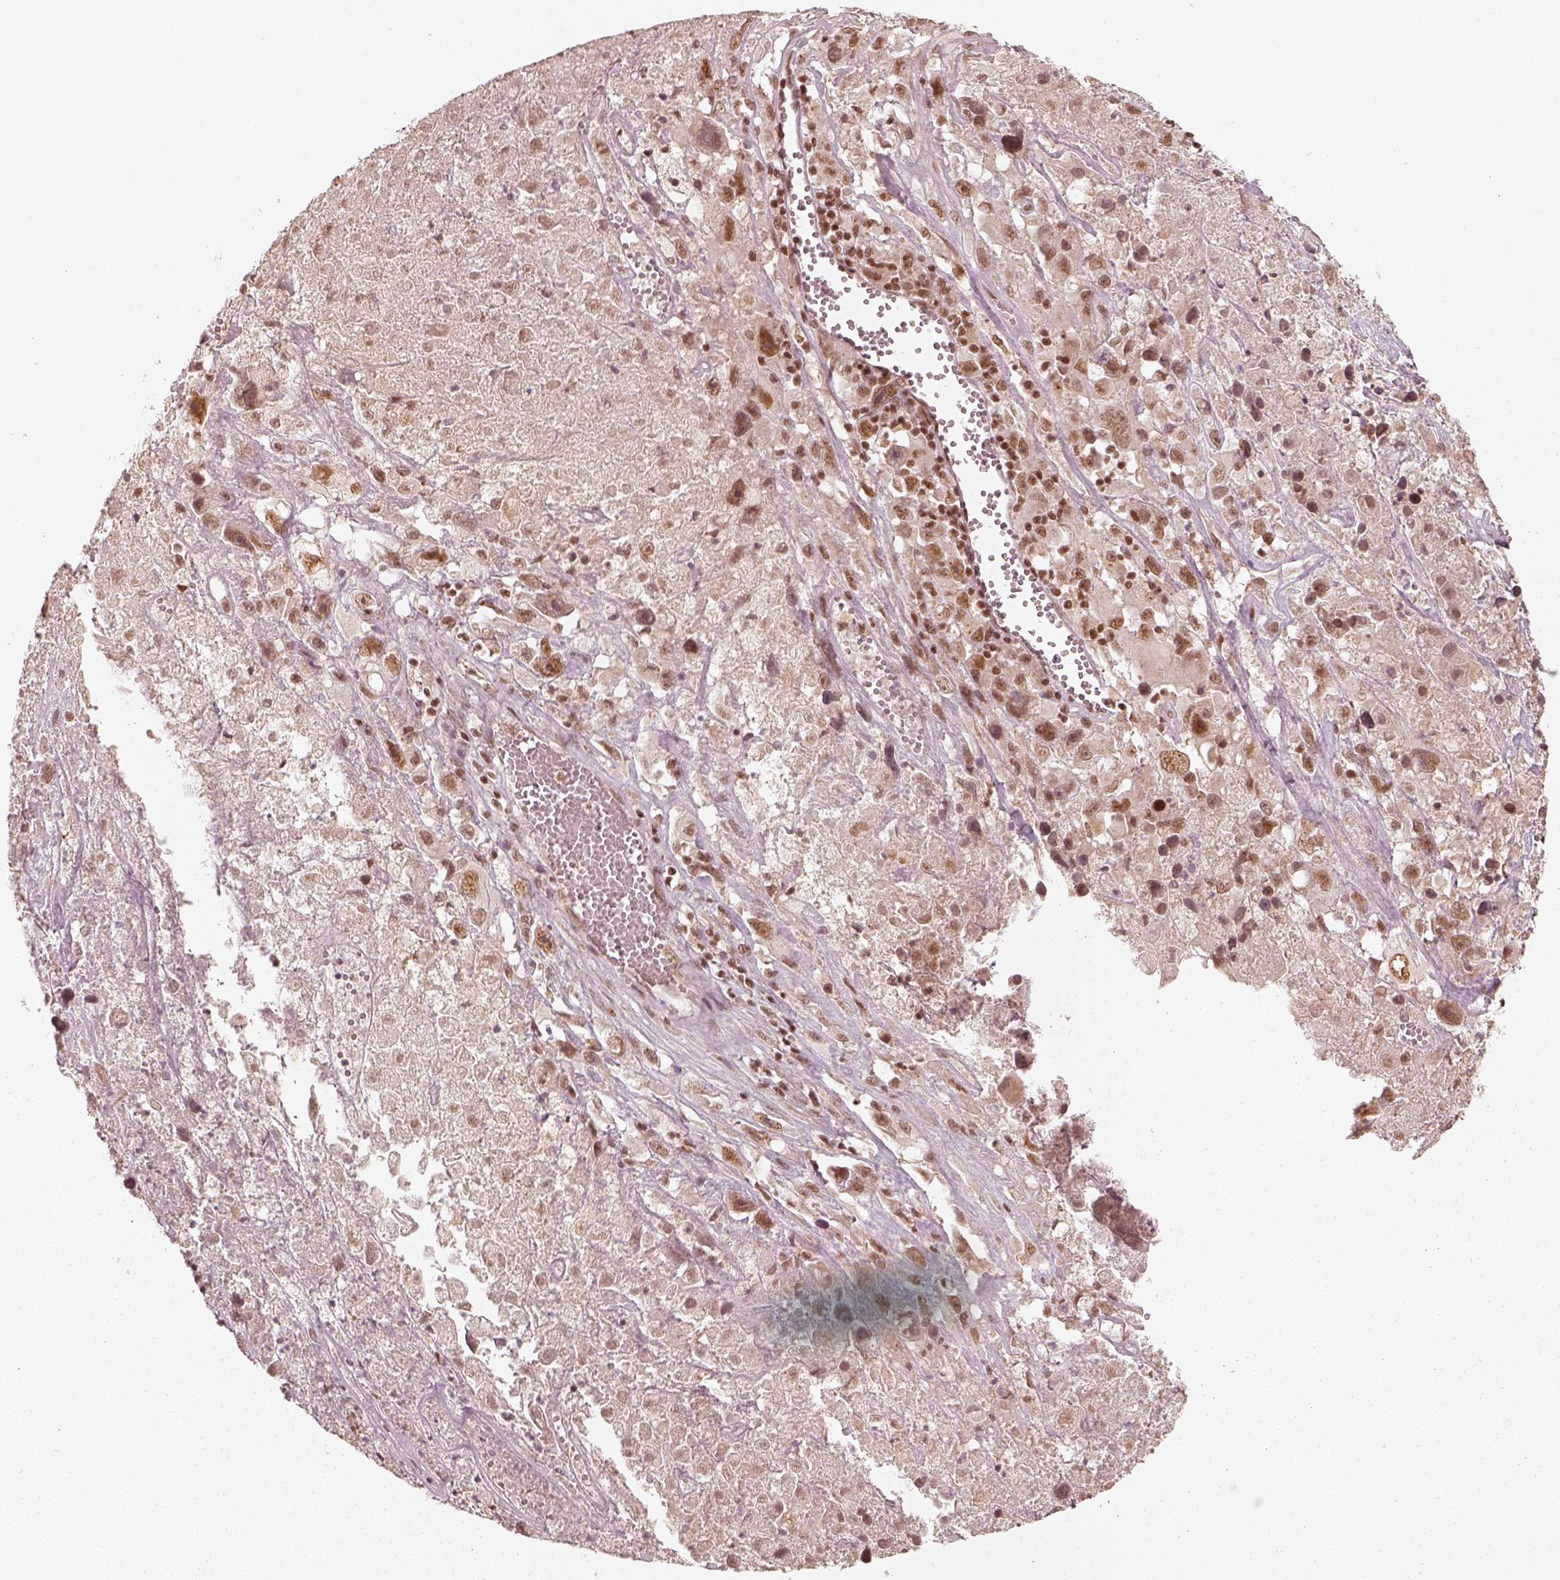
{"staining": {"intensity": "moderate", "quantity": ">75%", "location": "nuclear"}, "tissue": "melanoma", "cell_type": "Tumor cells", "image_type": "cancer", "snomed": [{"axis": "morphology", "description": "Malignant melanoma, Metastatic site"}, {"axis": "topography", "description": "Lymph node"}], "caption": "Immunohistochemical staining of melanoma shows medium levels of moderate nuclear positivity in about >75% of tumor cells.", "gene": "GMEB2", "patient": {"sex": "male", "age": 50}}